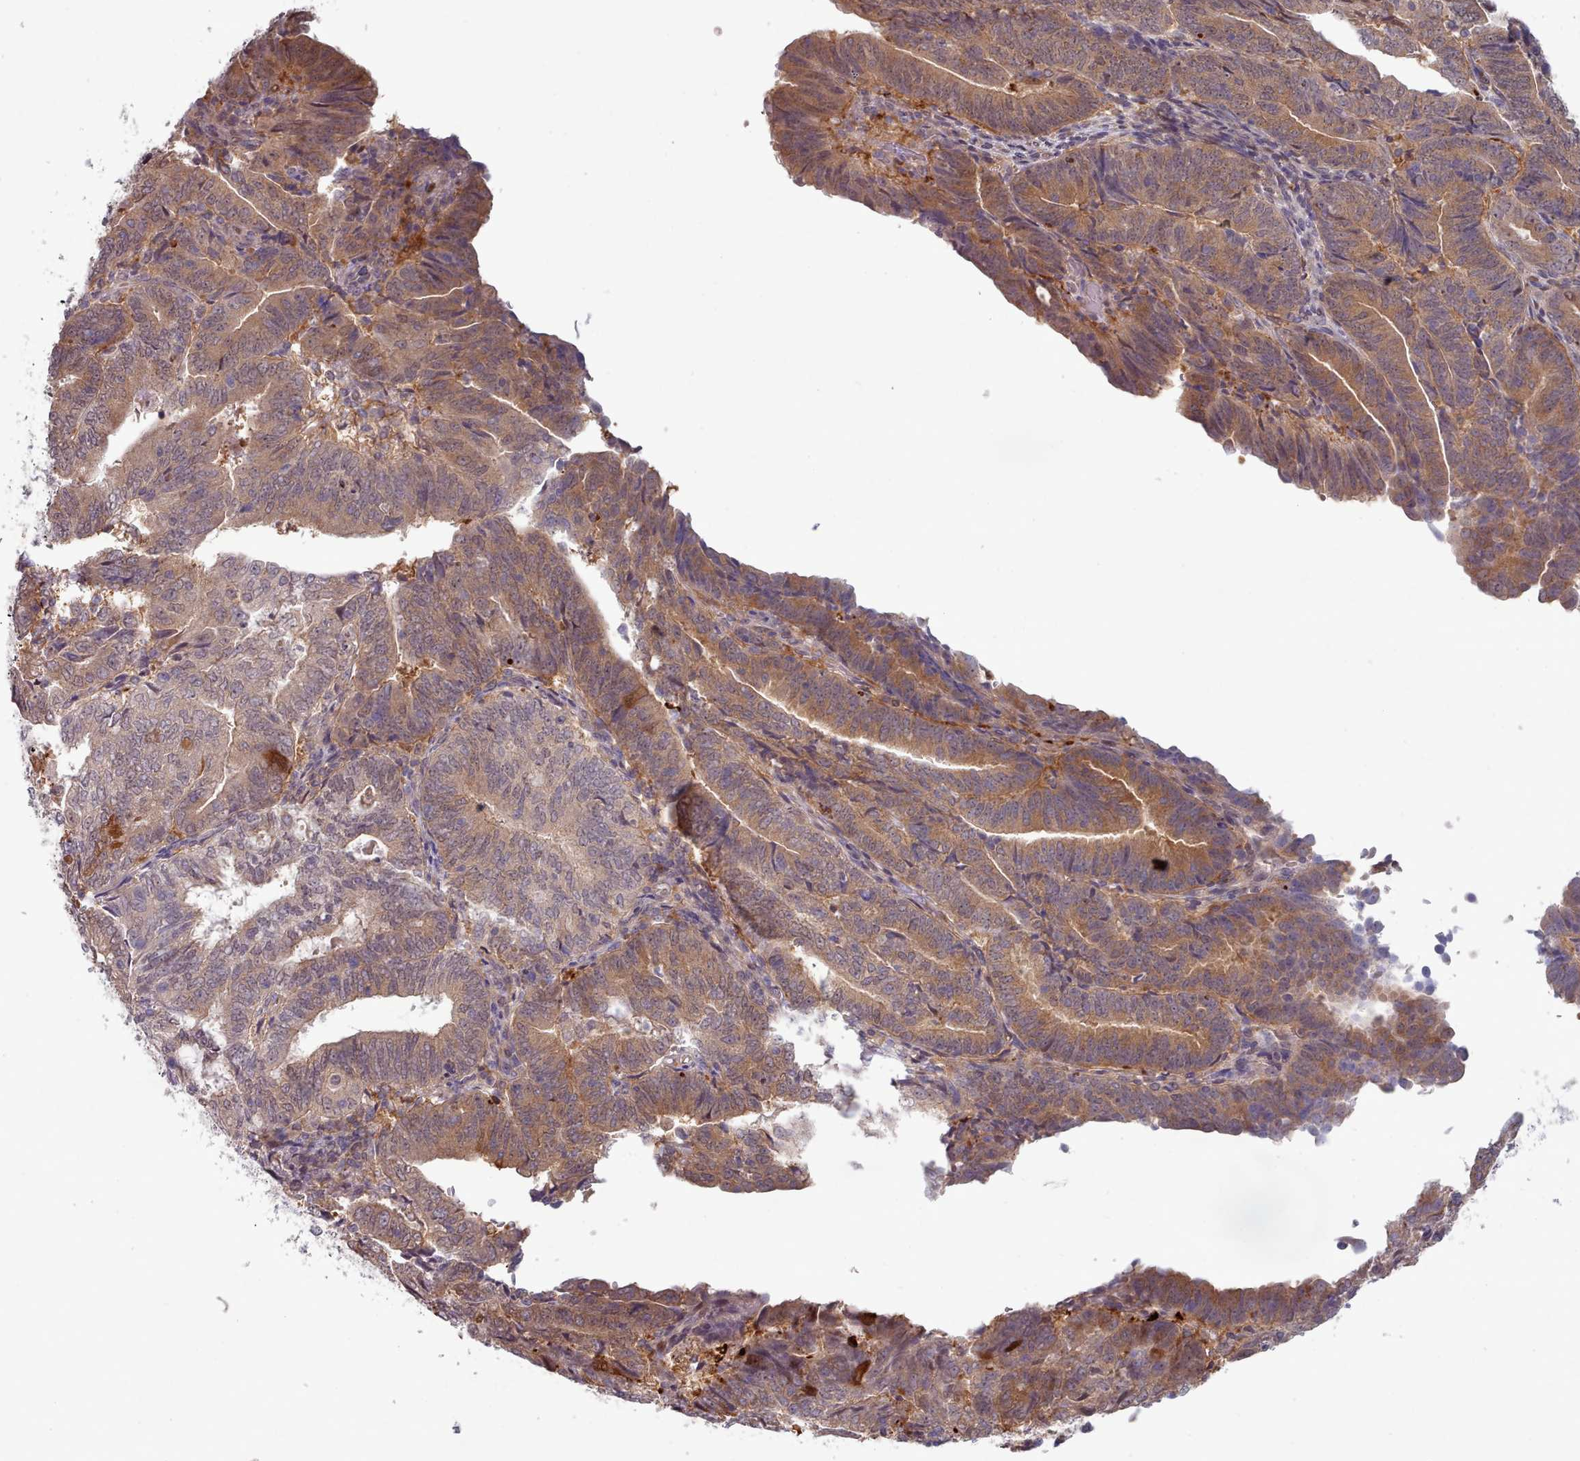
{"staining": {"intensity": "moderate", "quantity": ">75%", "location": "cytoplasmic/membranous"}, "tissue": "endometrial cancer", "cell_type": "Tumor cells", "image_type": "cancer", "snomed": [{"axis": "morphology", "description": "Adenocarcinoma, NOS"}, {"axis": "topography", "description": "Endometrium"}], "caption": "Immunohistochemistry (IHC) (DAB (3,3'-diaminobenzidine)) staining of endometrial adenocarcinoma displays moderate cytoplasmic/membranous protein positivity in about >75% of tumor cells. (DAB = brown stain, brightfield microscopy at high magnification).", "gene": "CLNS1A", "patient": {"sex": "female", "age": 70}}